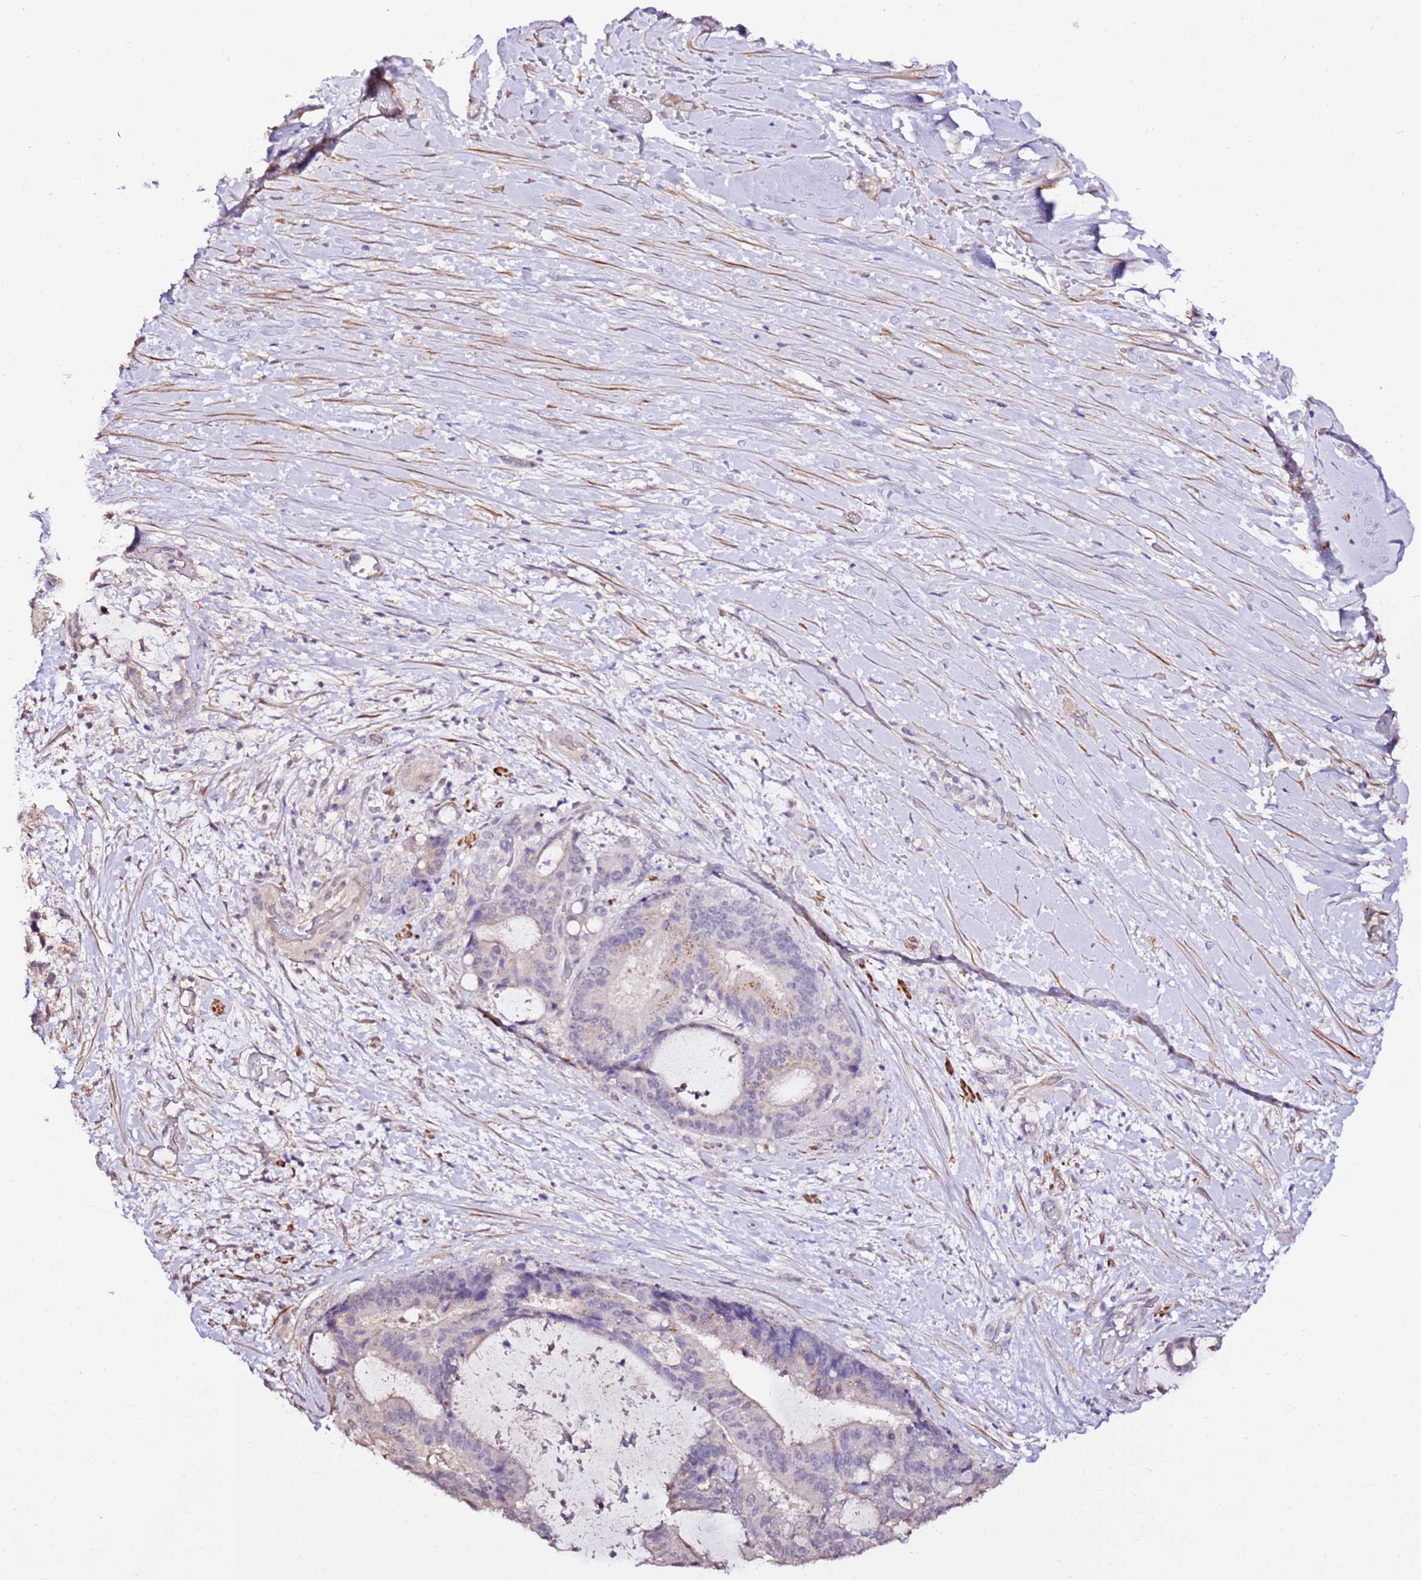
{"staining": {"intensity": "negative", "quantity": "none", "location": "none"}, "tissue": "liver cancer", "cell_type": "Tumor cells", "image_type": "cancer", "snomed": [{"axis": "morphology", "description": "Normal tissue, NOS"}, {"axis": "morphology", "description": "Cholangiocarcinoma"}, {"axis": "topography", "description": "Liver"}, {"axis": "topography", "description": "Peripheral nerve tissue"}], "caption": "A micrograph of human liver cancer (cholangiocarcinoma) is negative for staining in tumor cells.", "gene": "ART5", "patient": {"sex": "female", "age": 73}}